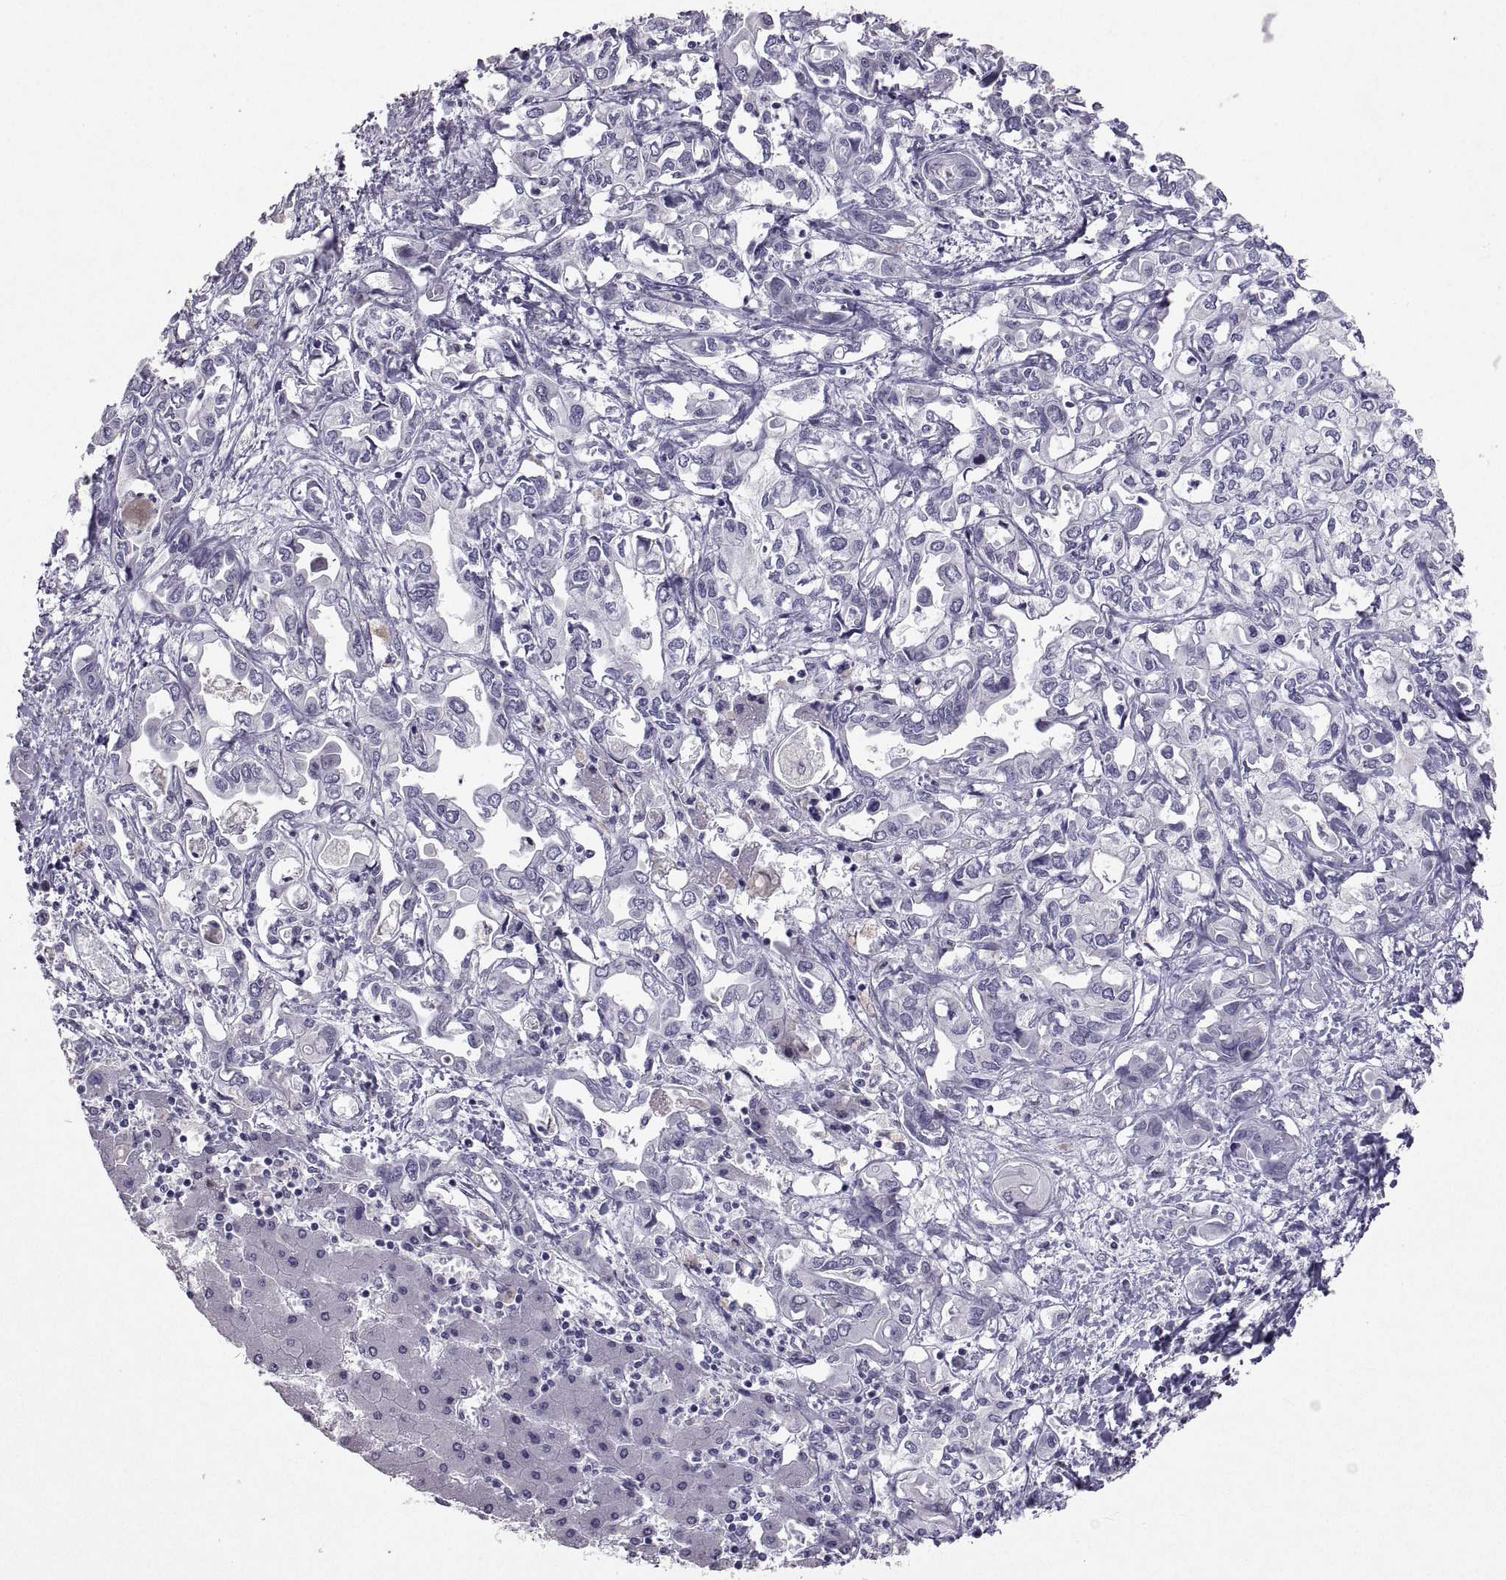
{"staining": {"intensity": "negative", "quantity": "none", "location": "none"}, "tissue": "liver cancer", "cell_type": "Tumor cells", "image_type": "cancer", "snomed": [{"axis": "morphology", "description": "Cholangiocarcinoma"}, {"axis": "topography", "description": "Liver"}], "caption": "IHC of human liver cholangiocarcinoma reveals no positivity in tumor cells.", "gene": "SOX21", "patient": {"sex": "female", "age": 64}}